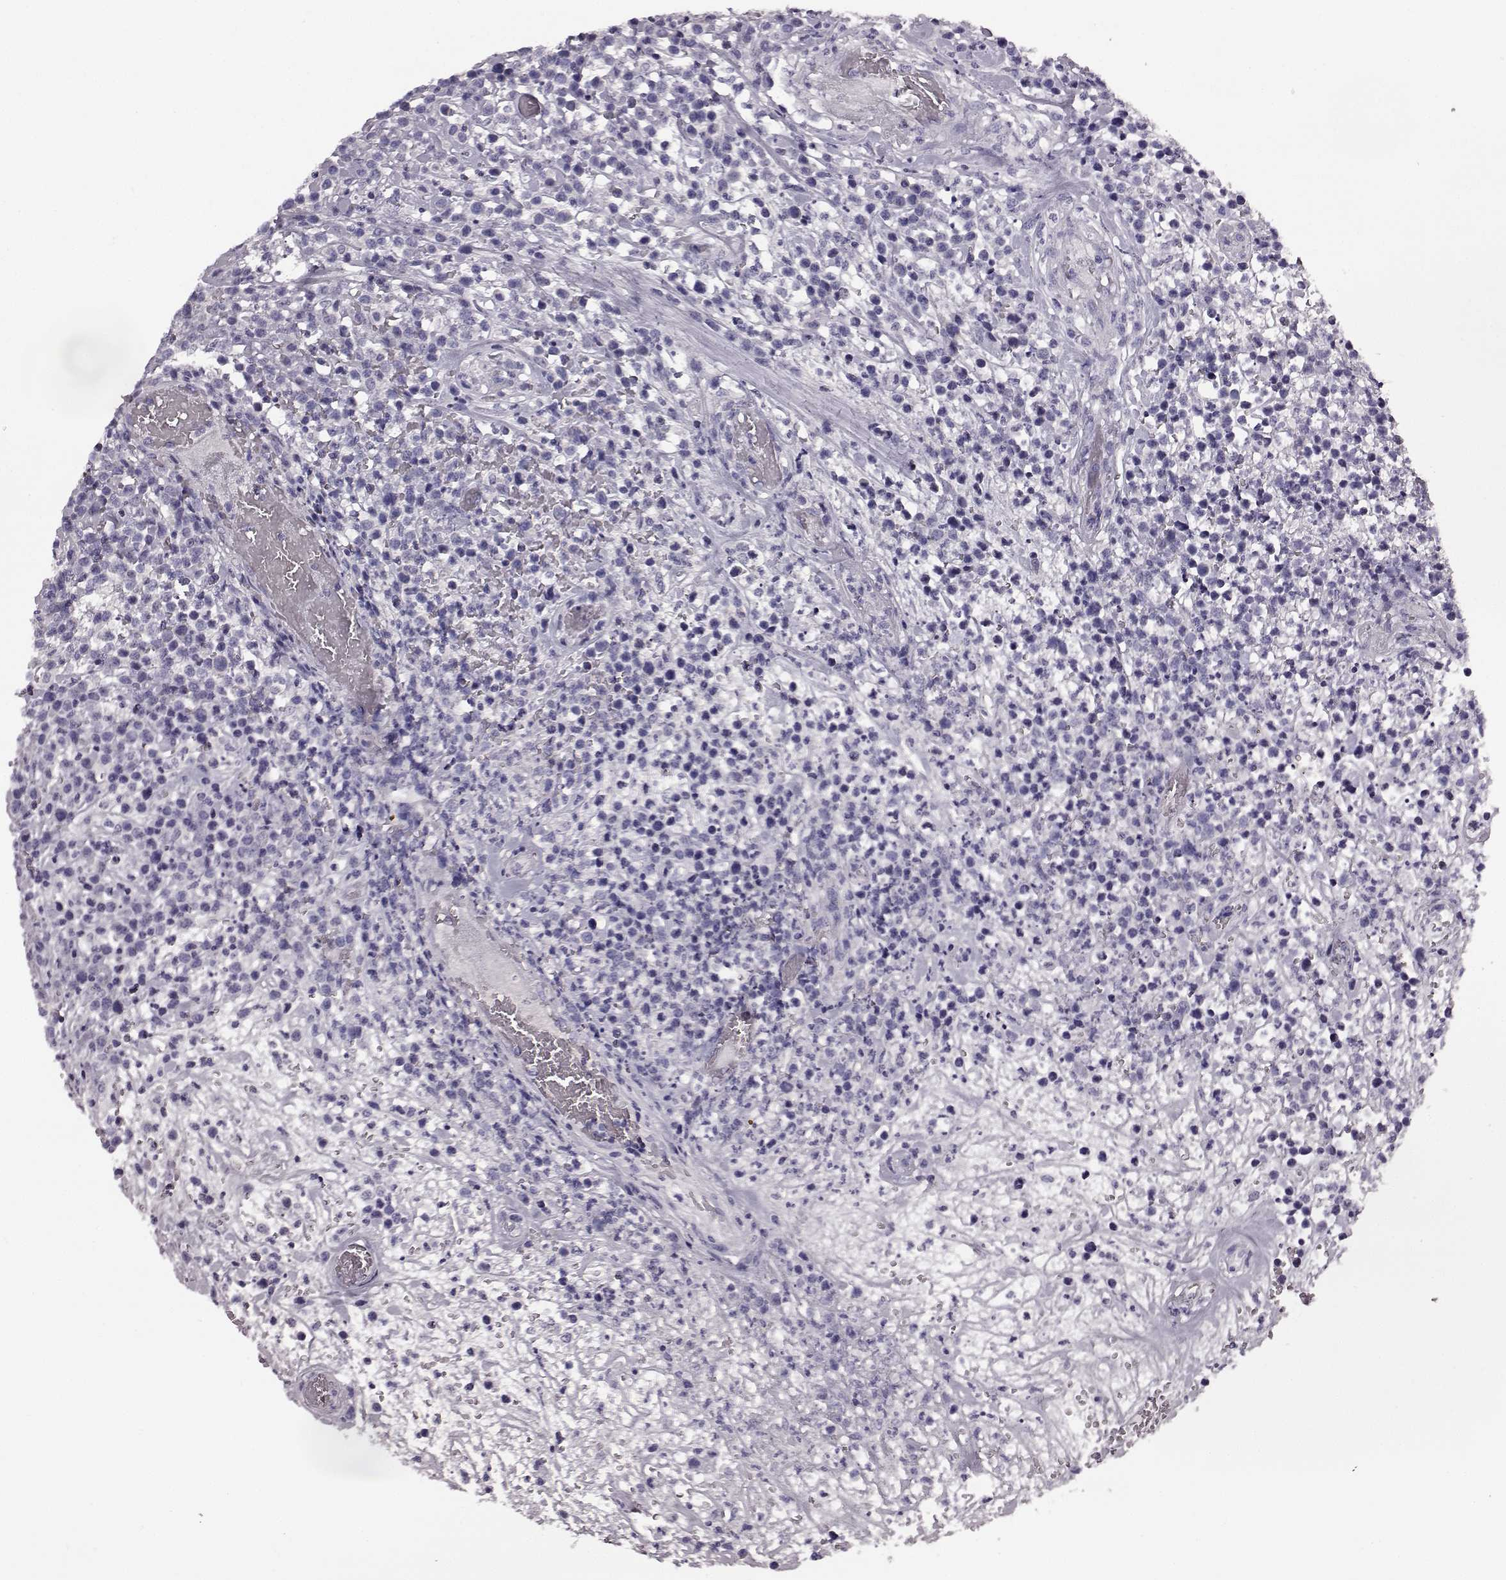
{"staining": {"intensity": "negative", "quantity": "none", "location": "none"}, "tissue": "lymphoma", "cell_type": "Tumor cells", "image_type": "cancer", "snomed": [{"axis": "morphology", "description": "Malignant lymphoma, non-Hodgkin's type, High grade"}, {"axis": "topography", "description": "Soft tissue"}], "caption": "This is an IHC photomicrograph of human high-grade malignant lymphoma, non-Hodgkin's type. There is no expression in tumor cells.", "gene": "ODAD4", "patient": {"sex": "female", "age": 56}}